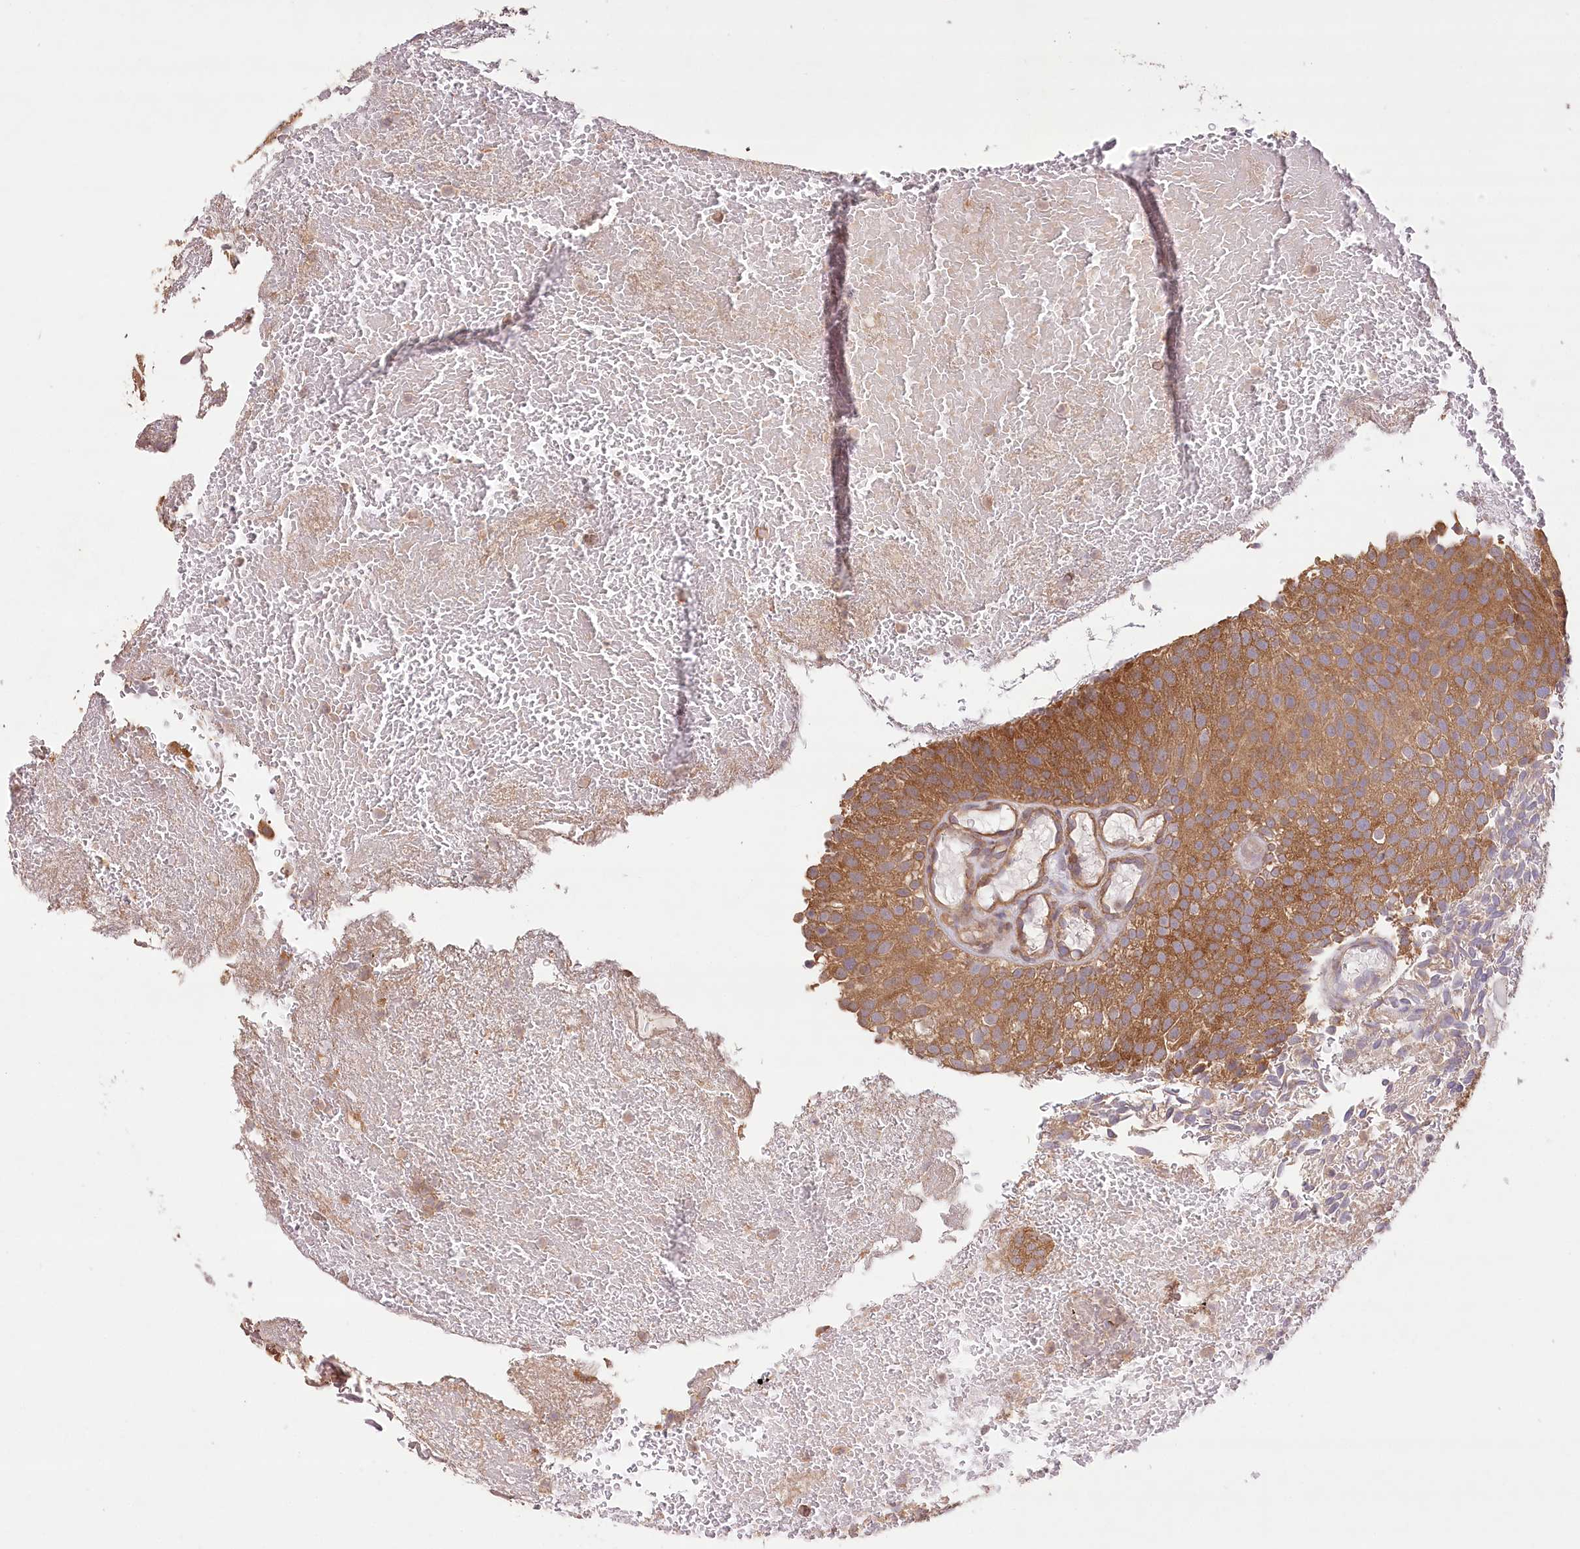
{"staining": {"intensity": "moderate", "quantity": ">75%", "location": "cytoplasmic/membranous"}, "tissue": "urothelial cancer", "cell_type": "Tumor cells", "image_type": "cancer", "snomed": [{"axis": "morphology", "description": "Urothelial carcinoma, Low grade"}, {"axis": "topography", "description": "Urinary bladder"}], "caption": "Urothelial carcinoma (low-grade) stained with IHC demonstrates moderate cytoplasmic/membranous positivity in about >75% of tumor cells. (DAB (3,3'-diaminobenzidine) = brown stain, brightfield microscopy at high magnification).", "gene": "LSS", "patient": {"sex": "male", "age": 78}}